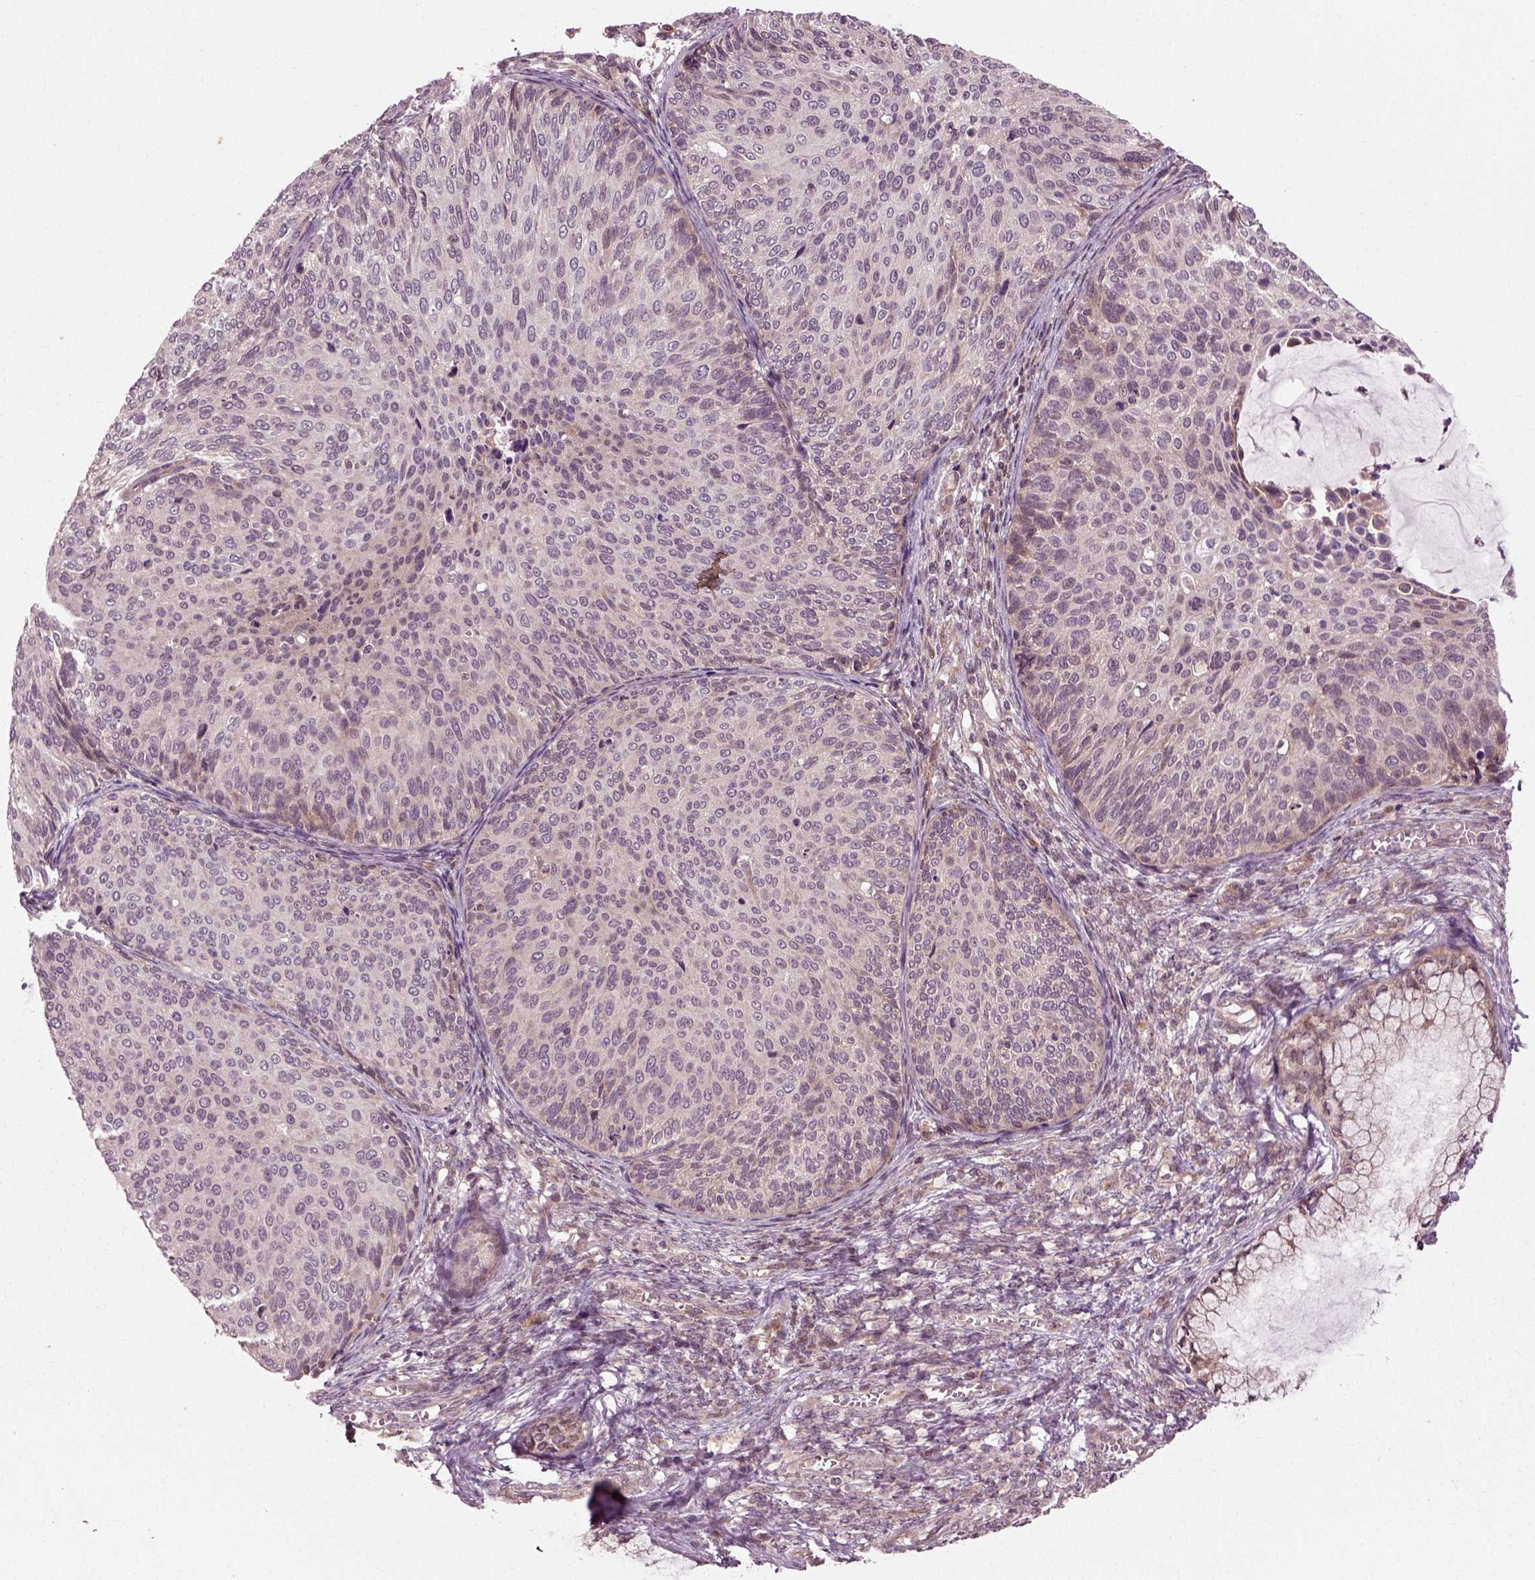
{"staining": {"intensity": "negative", "quantity": "none", "location": "none"}, "tissue": "cervical cancer", "cell_type": "Tumor cells", "image_type": "cancer", "snomed": [{"axis": "morphology", "description": "Squamous cell carcinoma, NOS"}, {"axis": "topography", "description": "Cervix"}], "caption": "Tumor cells are negative for brown protein staining in cervical squamous cell carcinoma.", "gene": "PLCD3", "patient": {"sex": "female", "age": 36}}